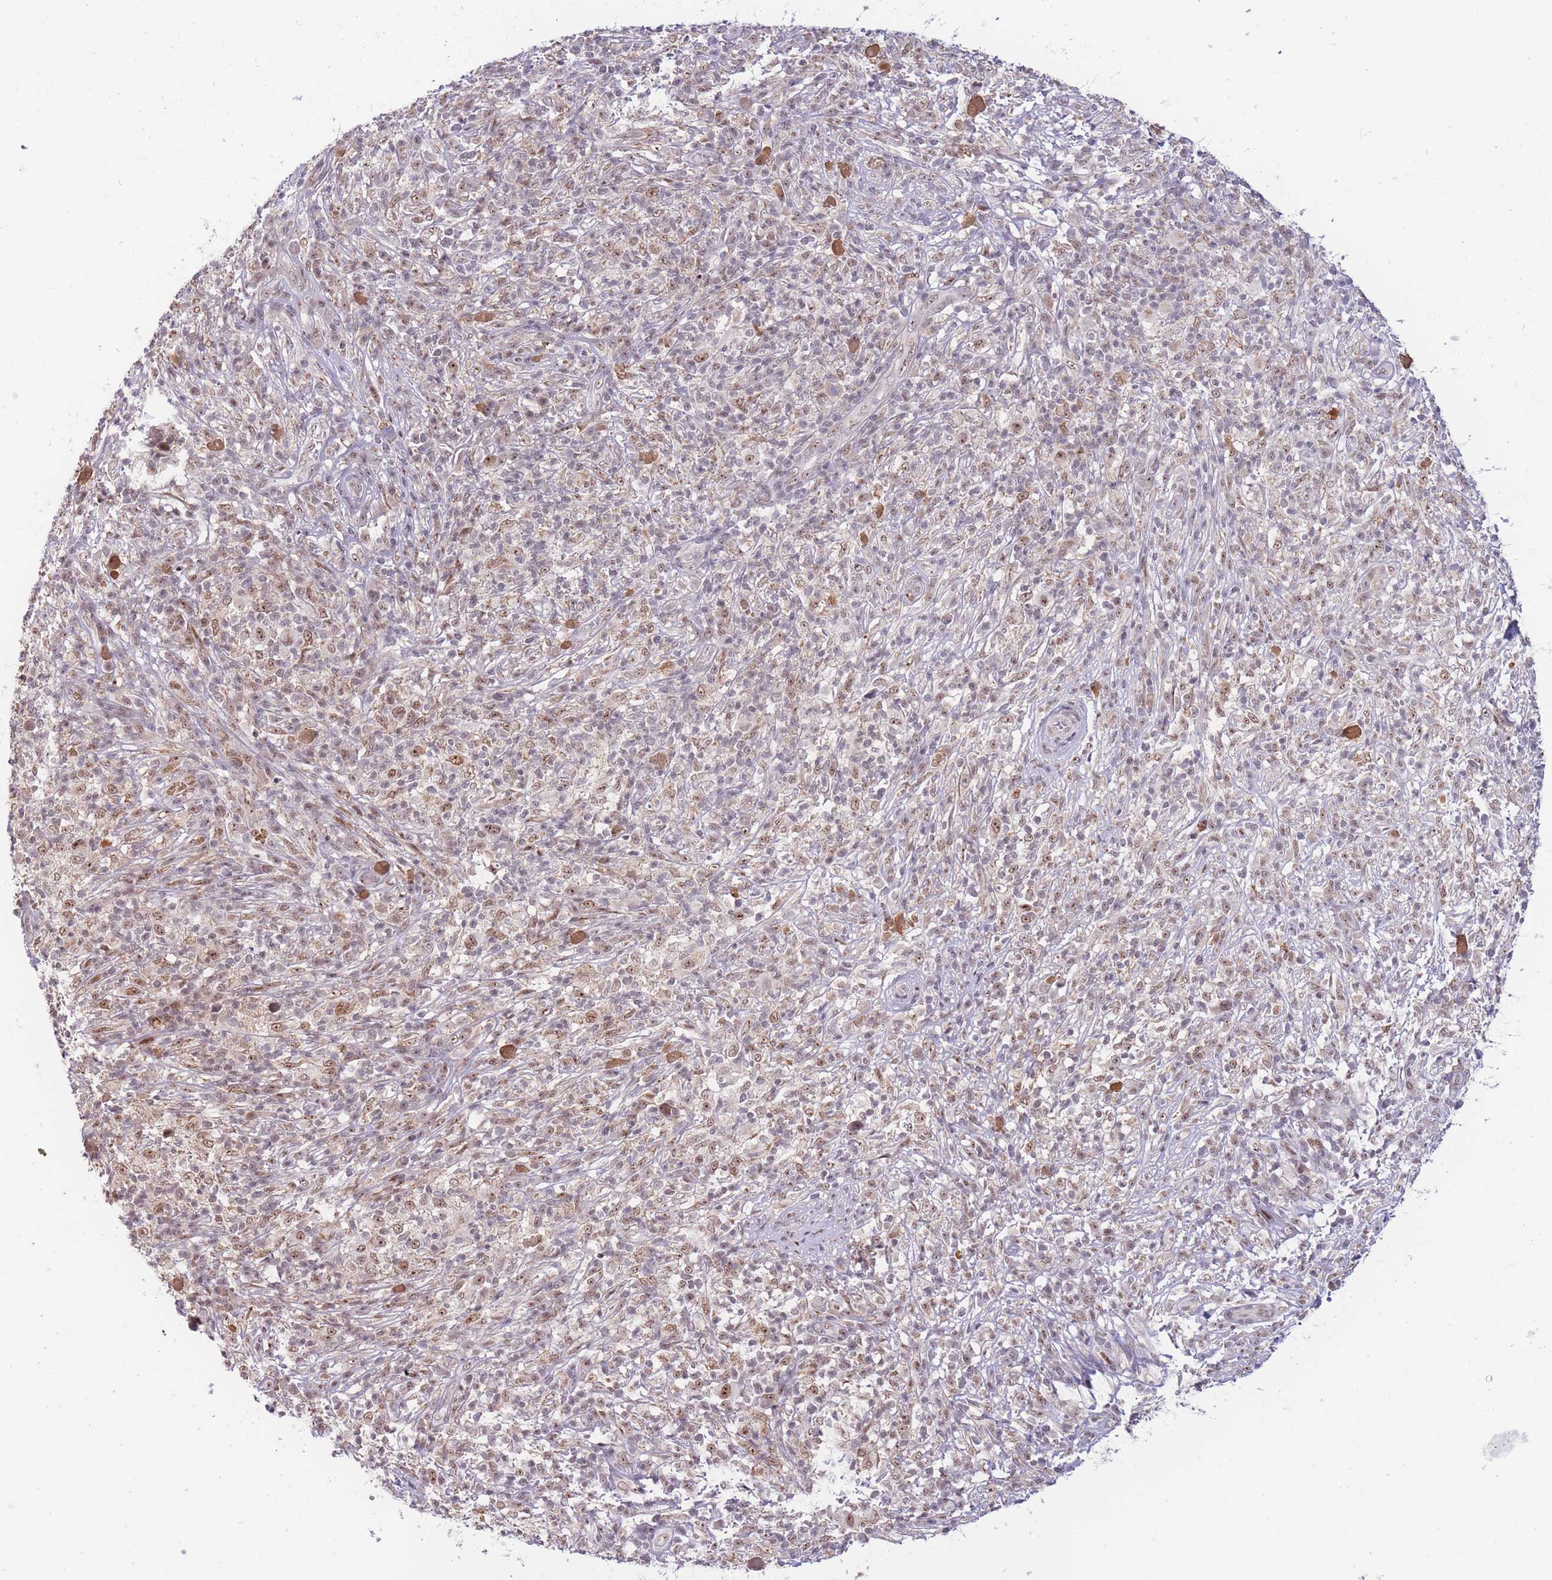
{"staining": {"intensity": "moderate", "quantity": ">75%", "location": "nuclear"}, "tissue": "melanoma", "cell_type": "Tumor cells", "image_type": "cancer", "snomed": [{"axis": "morphology", "description": "Malignant melanoma, NOS"}, {"axis": "topography", "description": "Skin"}], "caption": "This histopathology image exhibits immunohistochemistry staining of human malignant melanoma, with medium moderate nuclear positivity in approximately >75% of tumor cells.", "gene": "TARBP2", "patient": {"sex": "male", "age": 66}}